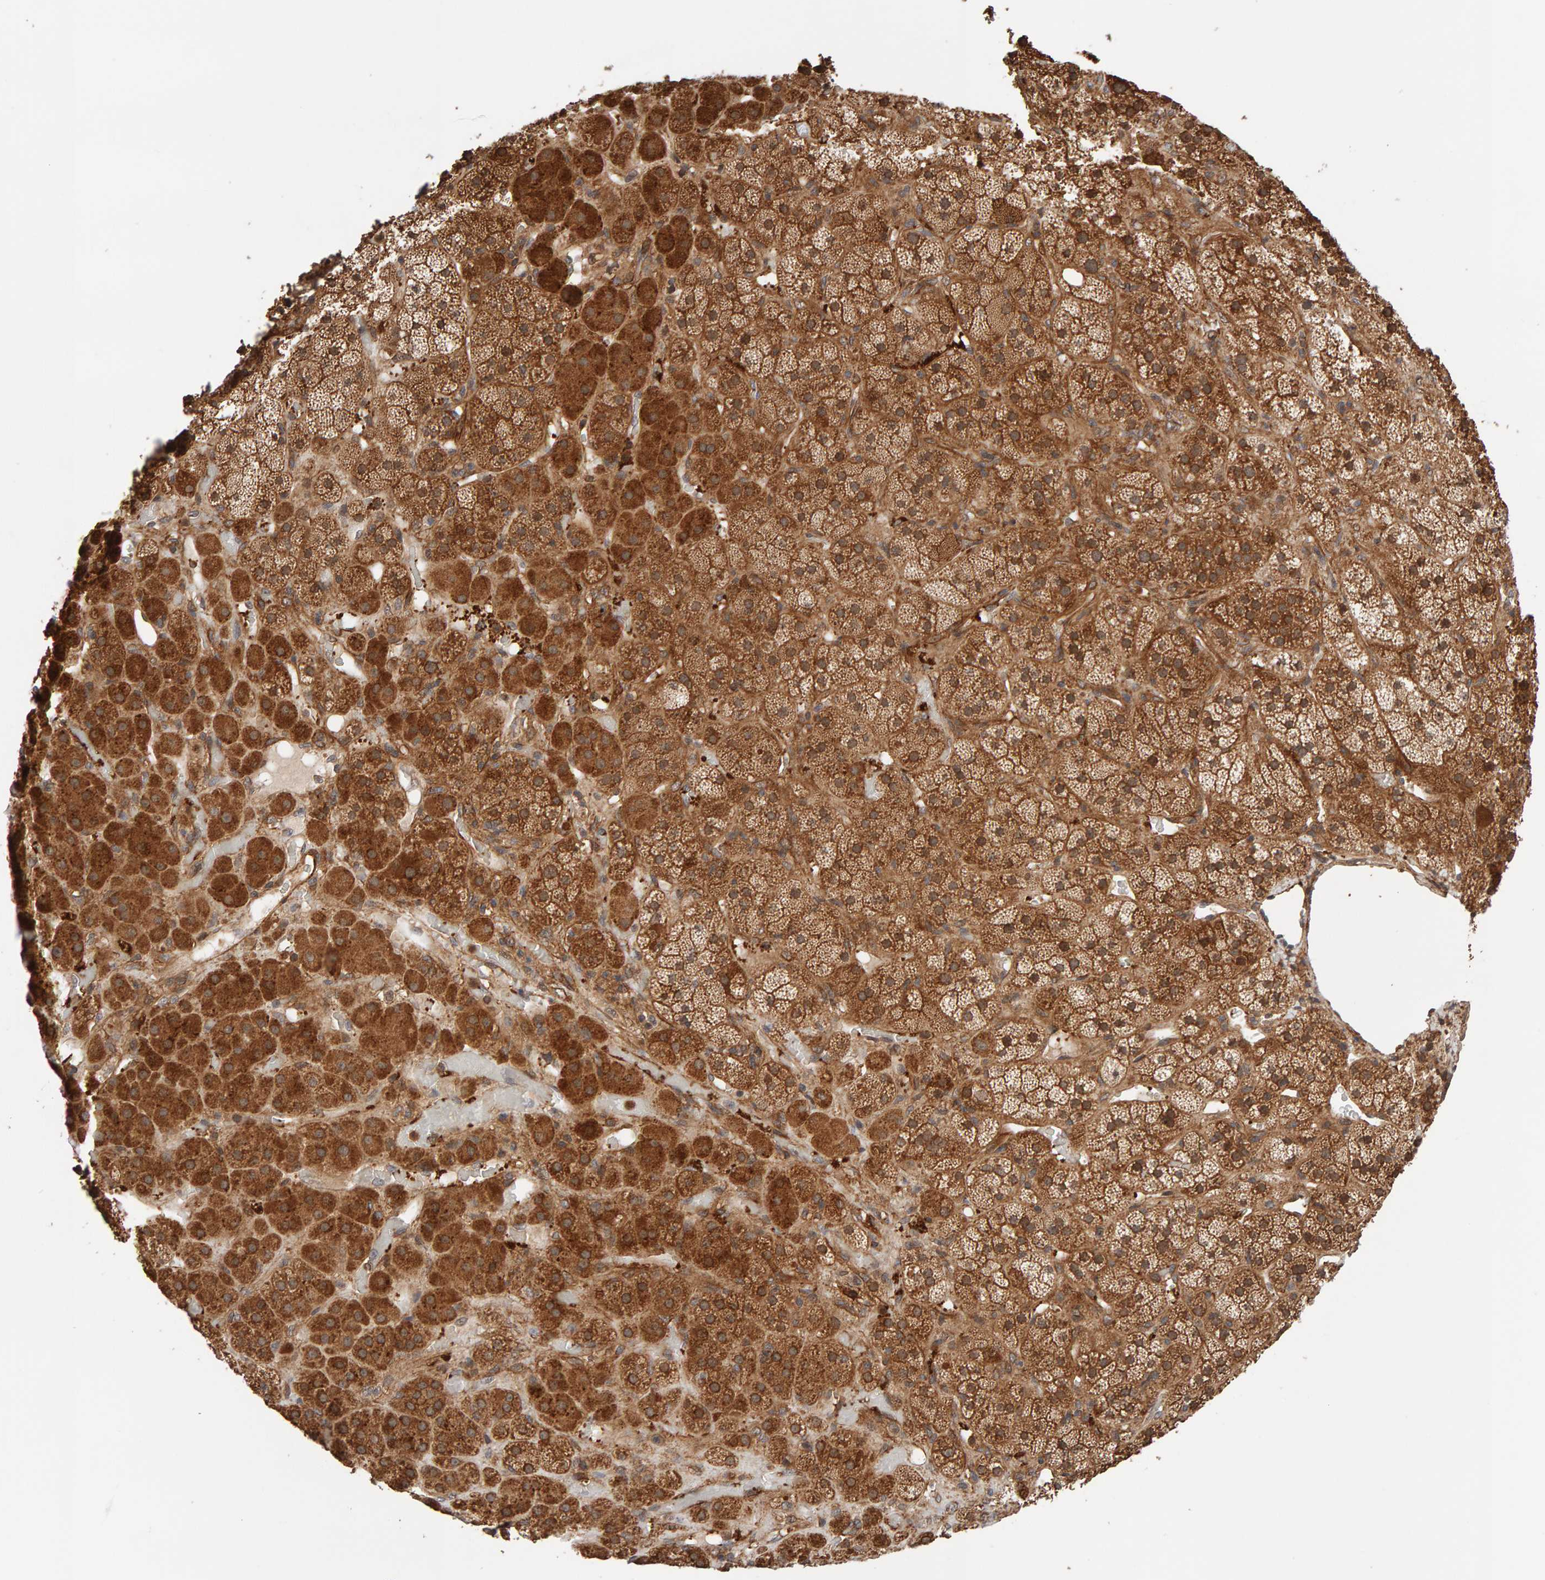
{"staining": {"intensity": "strong", "quantity": ">75%", "location": "cytoplasmic/membranous"}, "tissue": "adrenal gland", "cell_type": "Glandular cells", "image_type": "normal", "snomed": [{"axis": "morphology", "description": "Normal tissue, NOS"}, {"axis": "topography", "description": "Adrenal gland"}], "caption": "Protein analysis of unremarkable adrenal gland shows strong cytoplasmic/membranous positivity in about >75% of glandular cells.", "gene": "SYNRG", "patient": {"sex": "male", "age": 57}}